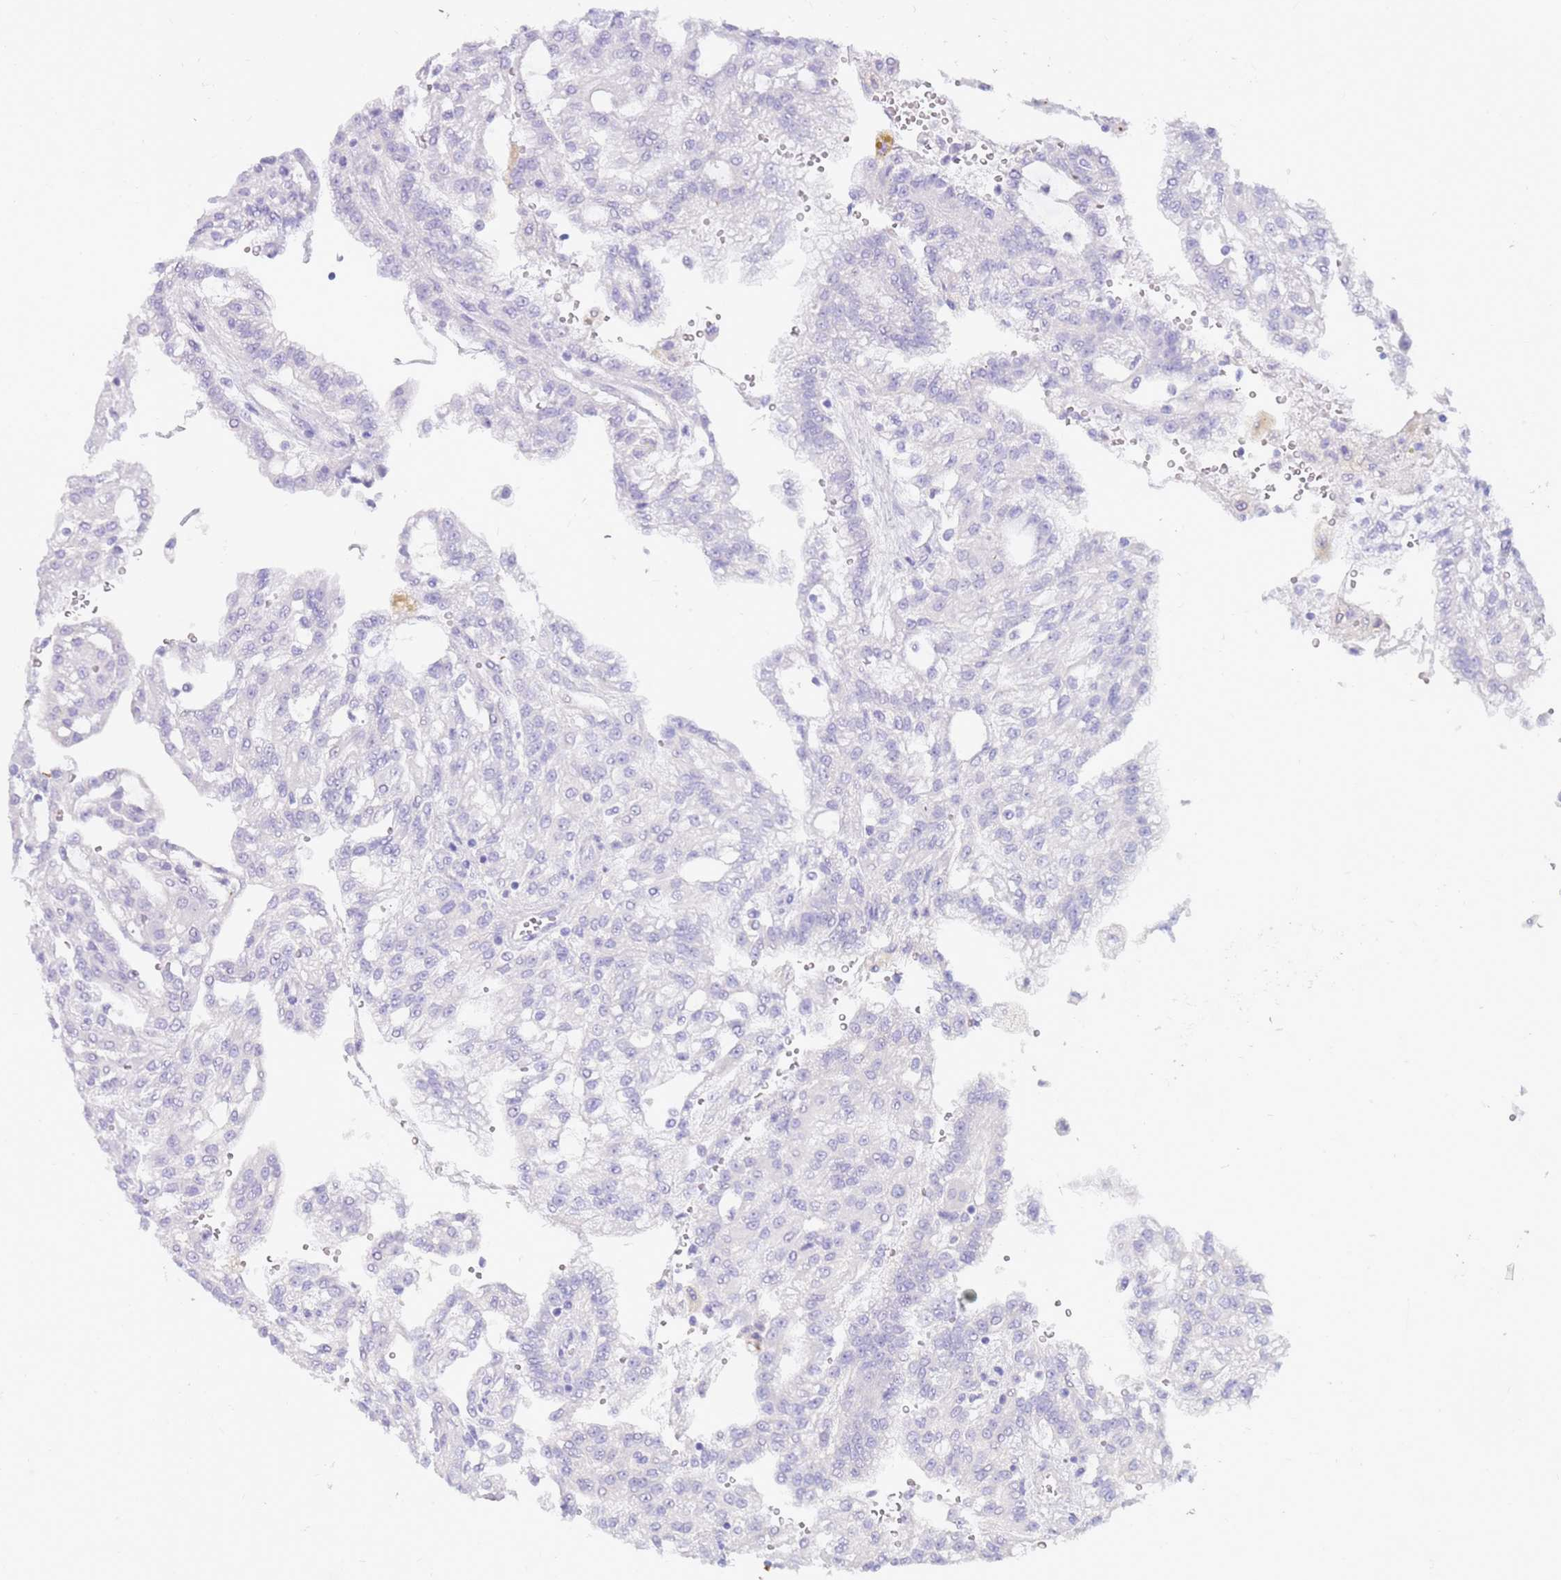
{"staining": {"intensity": "negative", "quantity": "none", "location": "none"}, "tissue": "renal cancer", "cell_type": "Tumor cells", "image_type": "cancer", "snomed": [{"axis": "morphology", "description": "Adenocarcinoma, NOS"}, {"axis": "topography", "description": "Kidney"}], "caption": "There is no significant staining in tumor cells of renal cancer. The staining is performed using DAB brown chromogen with nuclei counter-stained in using hematoxylin.", "gene": "EVPLL", "patient": {"sex": "male", "age": 63}}